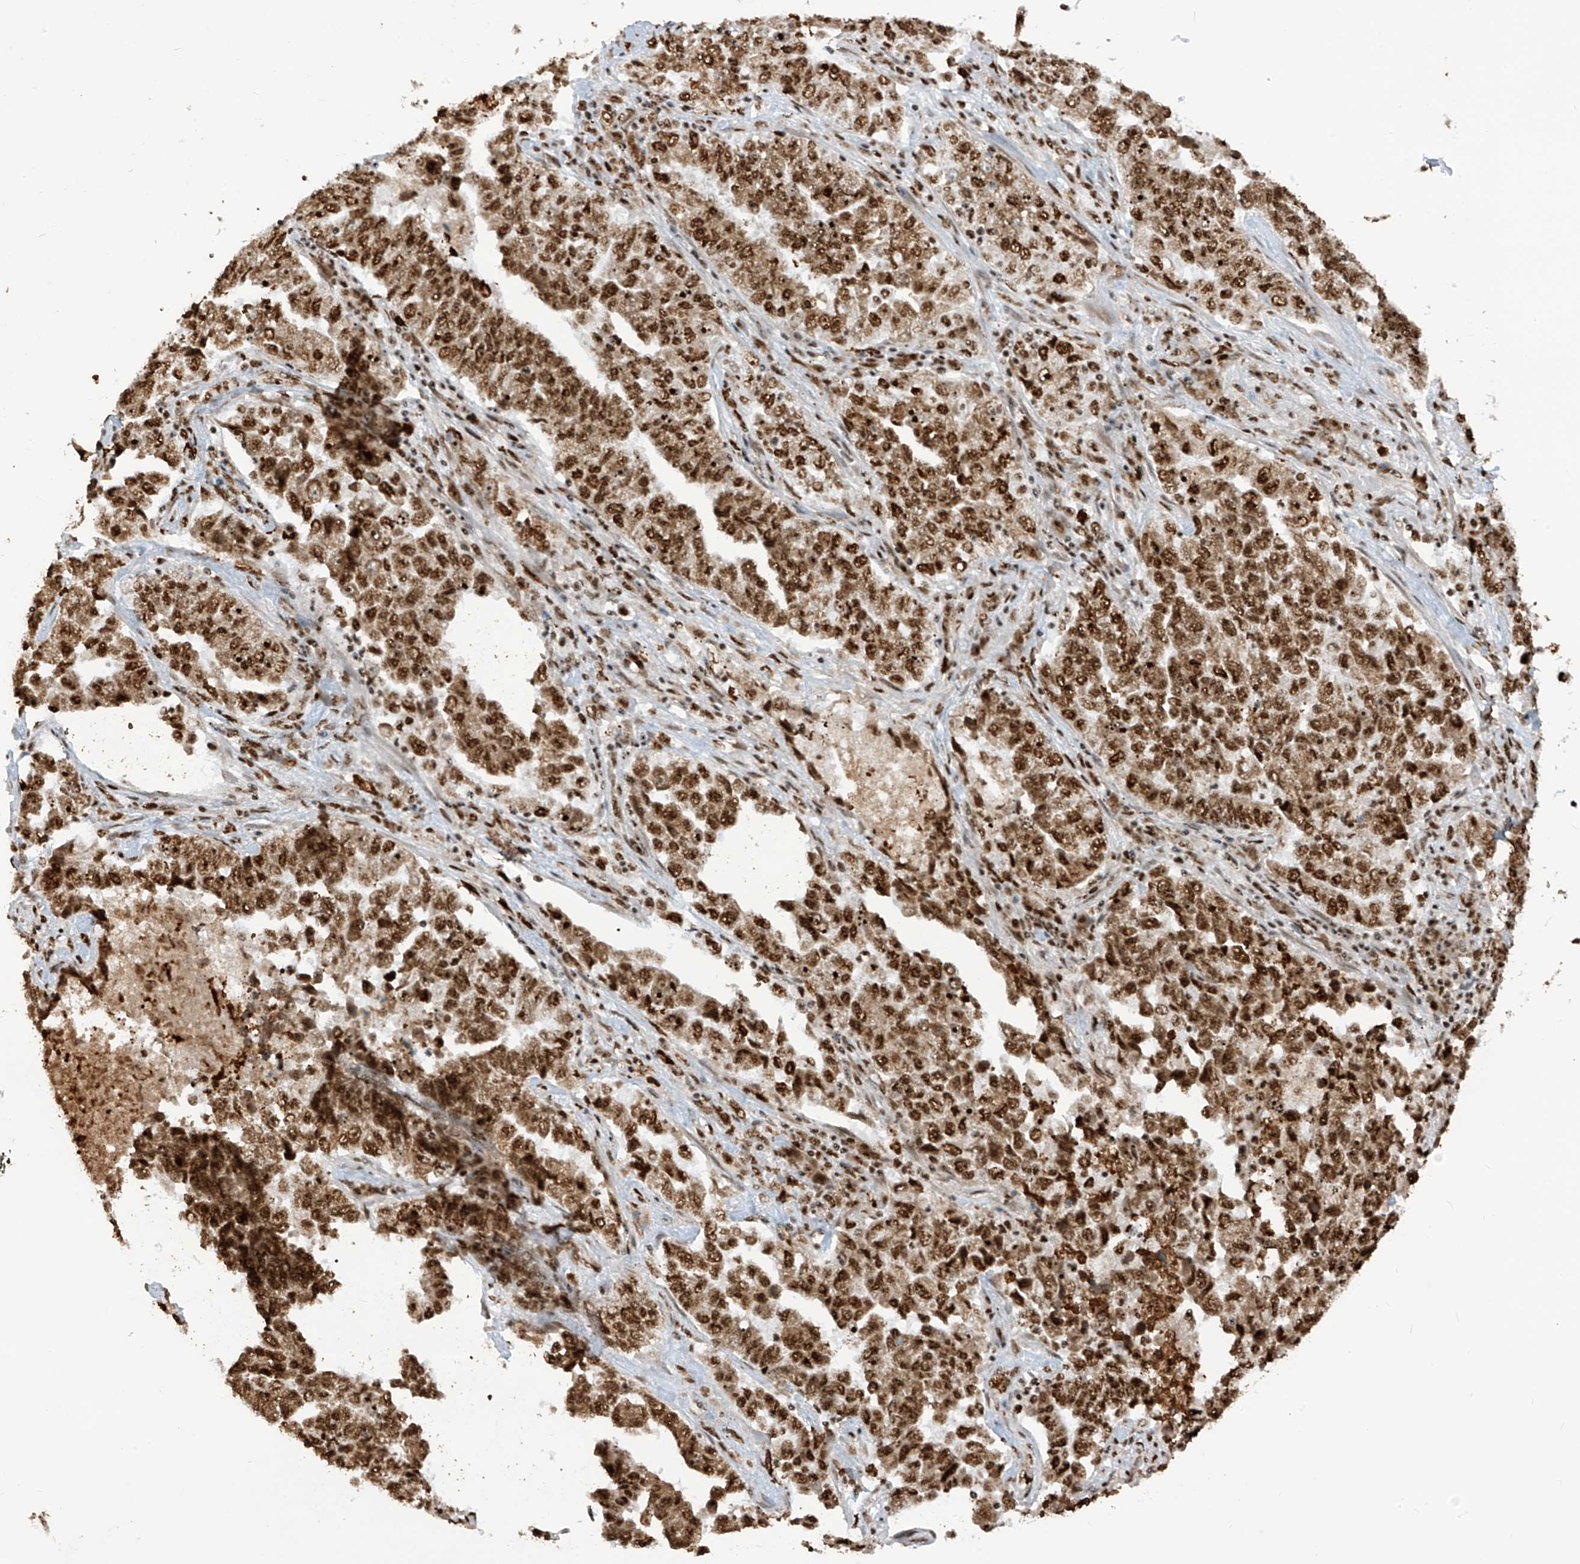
{"staining": {"intensity": "strong", "quantity": ">75%", "location": "nuclear"}, "tissue": "lung cancer", "cell_type": "Tumor cells", "image_type": "cancer", "snomed": [{"axis": "morphology", "description": "Adenocarcinoma, NOS"}, {"axis": "topography", "description": "Lung"}], "caption": "Tumor cells display high levels of strong nuclear positivity in about >75% of cells in adenocarcinoma (lung).", "gene": "LBH", "patient": {"sex": "female", "age": 51}}